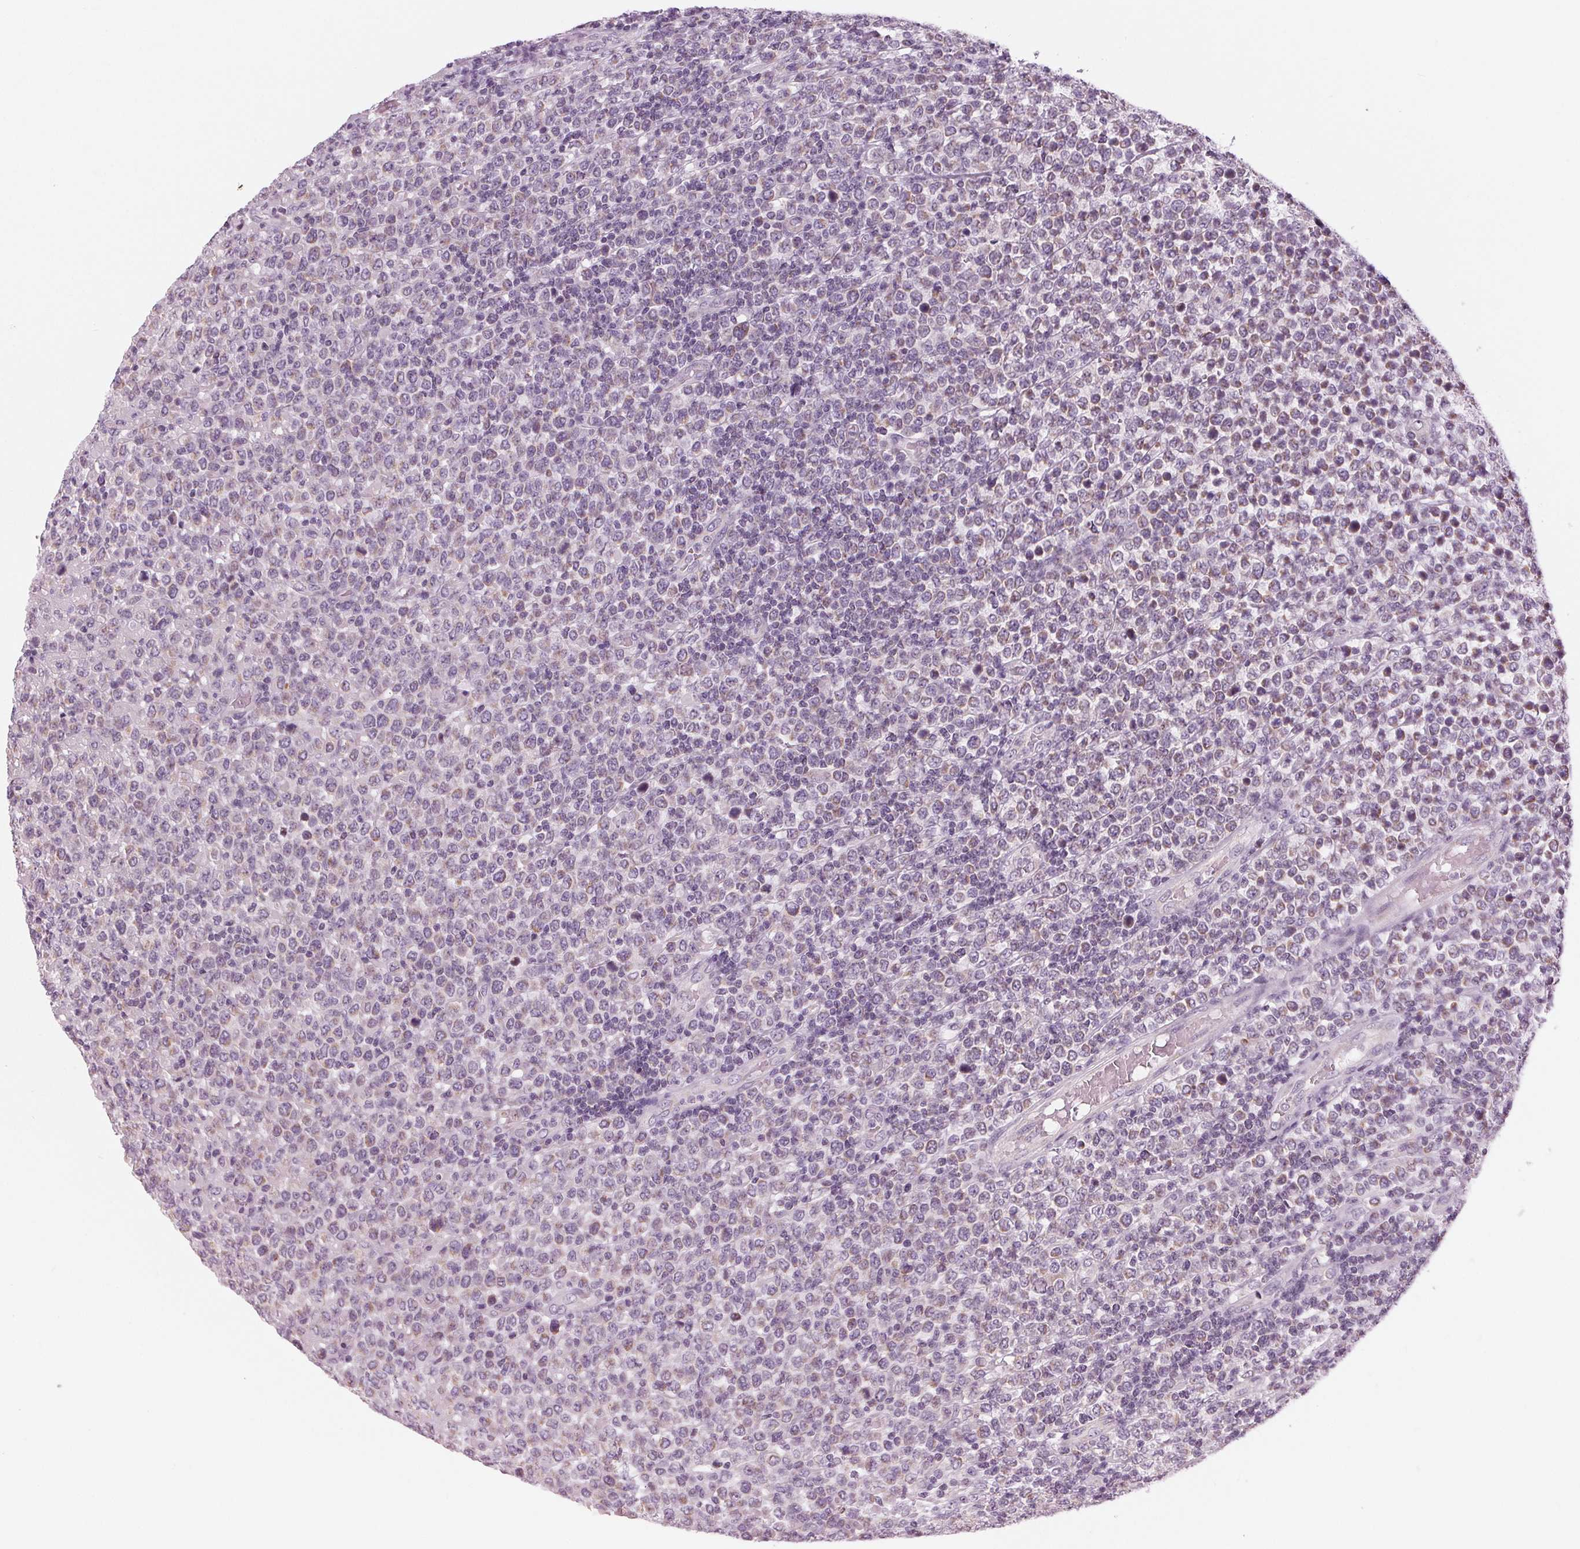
{"staining": {"intensity": "negative", "quantity": "none", "location": "none"}, "tissue": "lymphoma", "cell_type": "Tumor cells", "image_type": "cancer", "snomed": [{"axis": "morphology", "description": "Malignant lymphoma, non-Hodgkin's type, High grade"}, {"axis": "topography", "description": "Soft tissue"}], "caption": "The micrograph displays no staining of tumor cells in lymphoma.", "gene": "SAMD4A", "patient": {"sex": "female", "age": 56}}